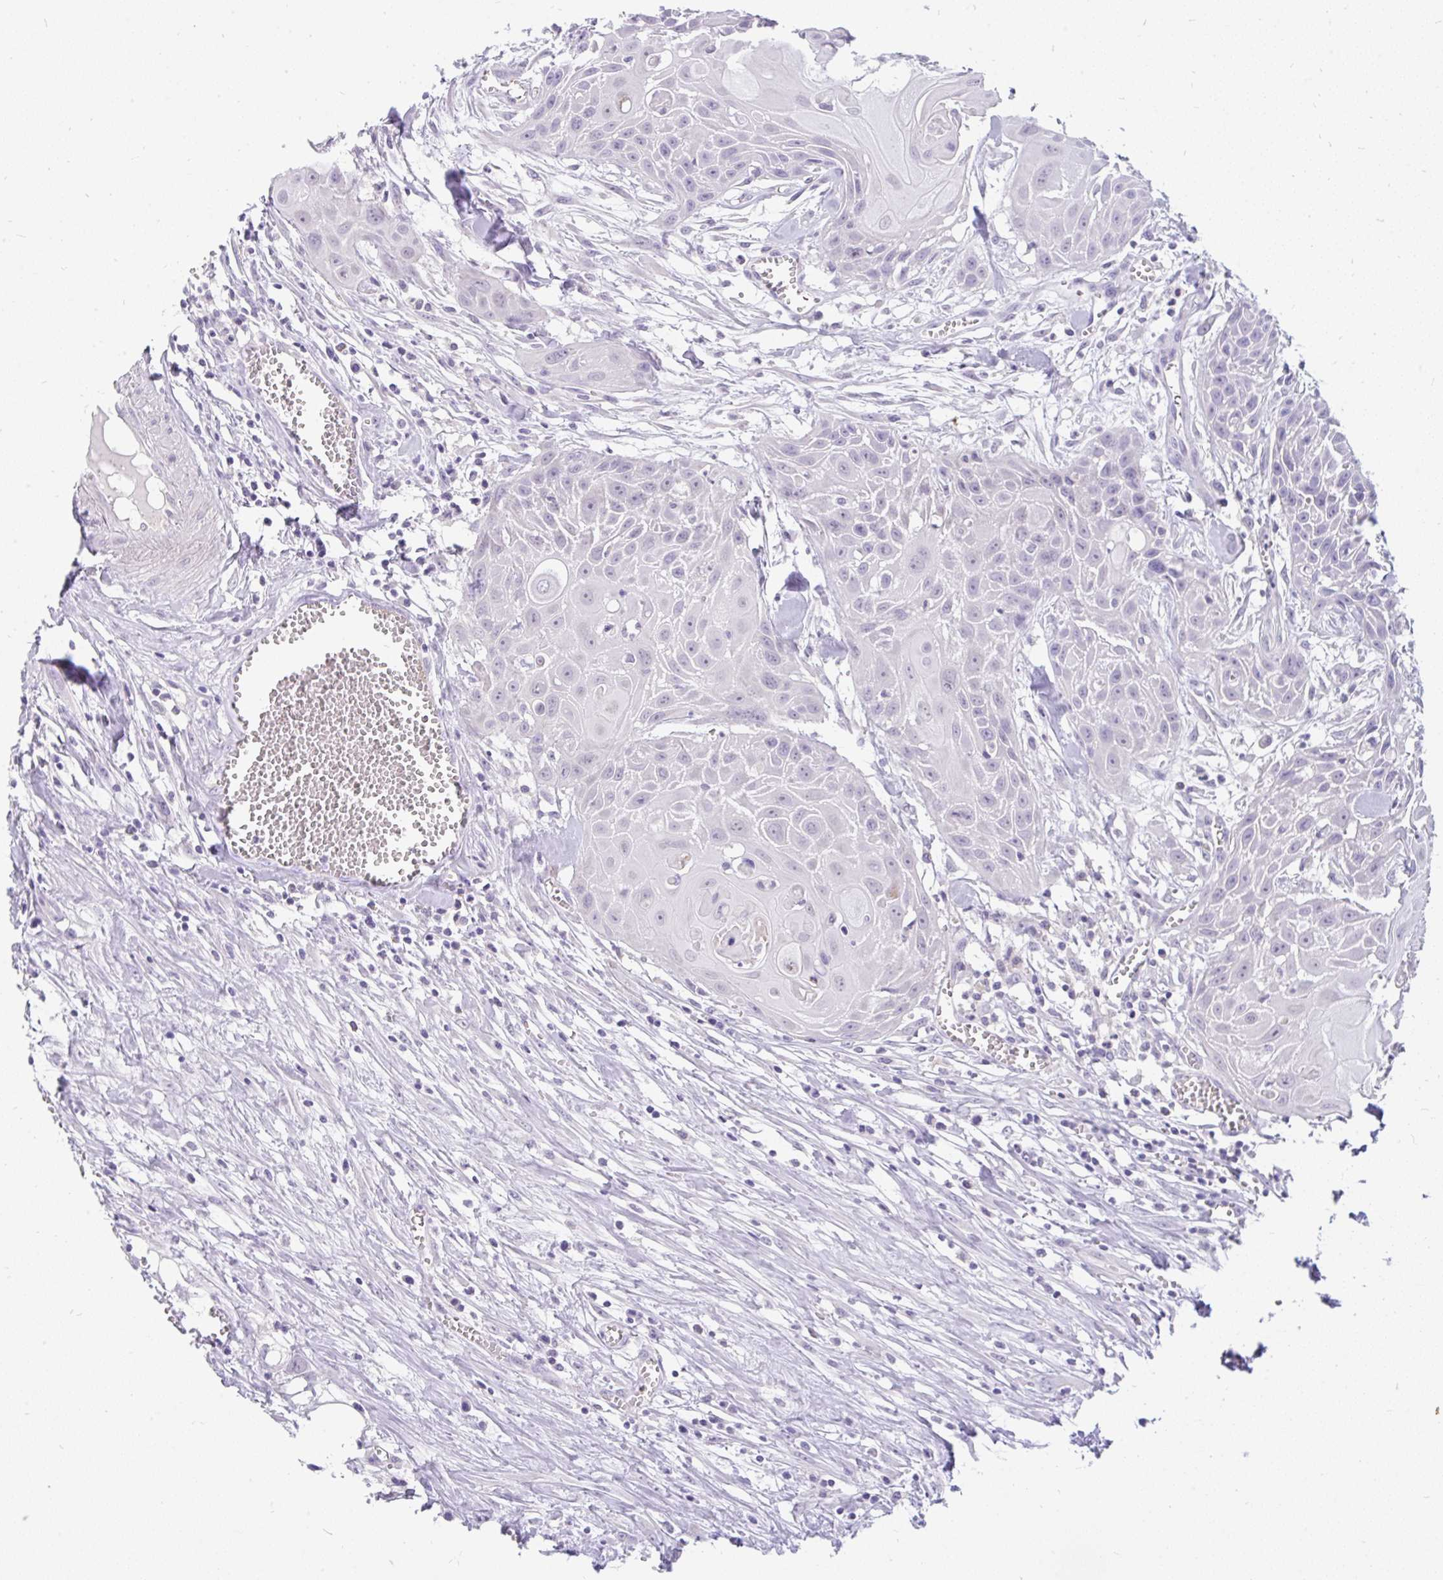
{"staining": {"intensity": "negative", "quantity": "none", "location": "none"}, "tissue": "head and neck cancer", "cell_type": "Tumor cells", "image_type": "cancer", "snomed": [{"axis": "morphology", "description": "Squamous cell carcinoma, NOS"}, {"axis": "topography", "description": "Lymph node"}, {"axis": "topography", "description": "Salivary gland"}, {"axis": "topography", "description": "Head-Neck"}], "caption": "High power microscopy micrograph of an immunohistochemistry (IHC) image of squamous cell carcinoma (head and neck), revealing no significant expression in tumor cells.", "gene": "INTS5", "patient": {"sex": "female", "age": 74}}